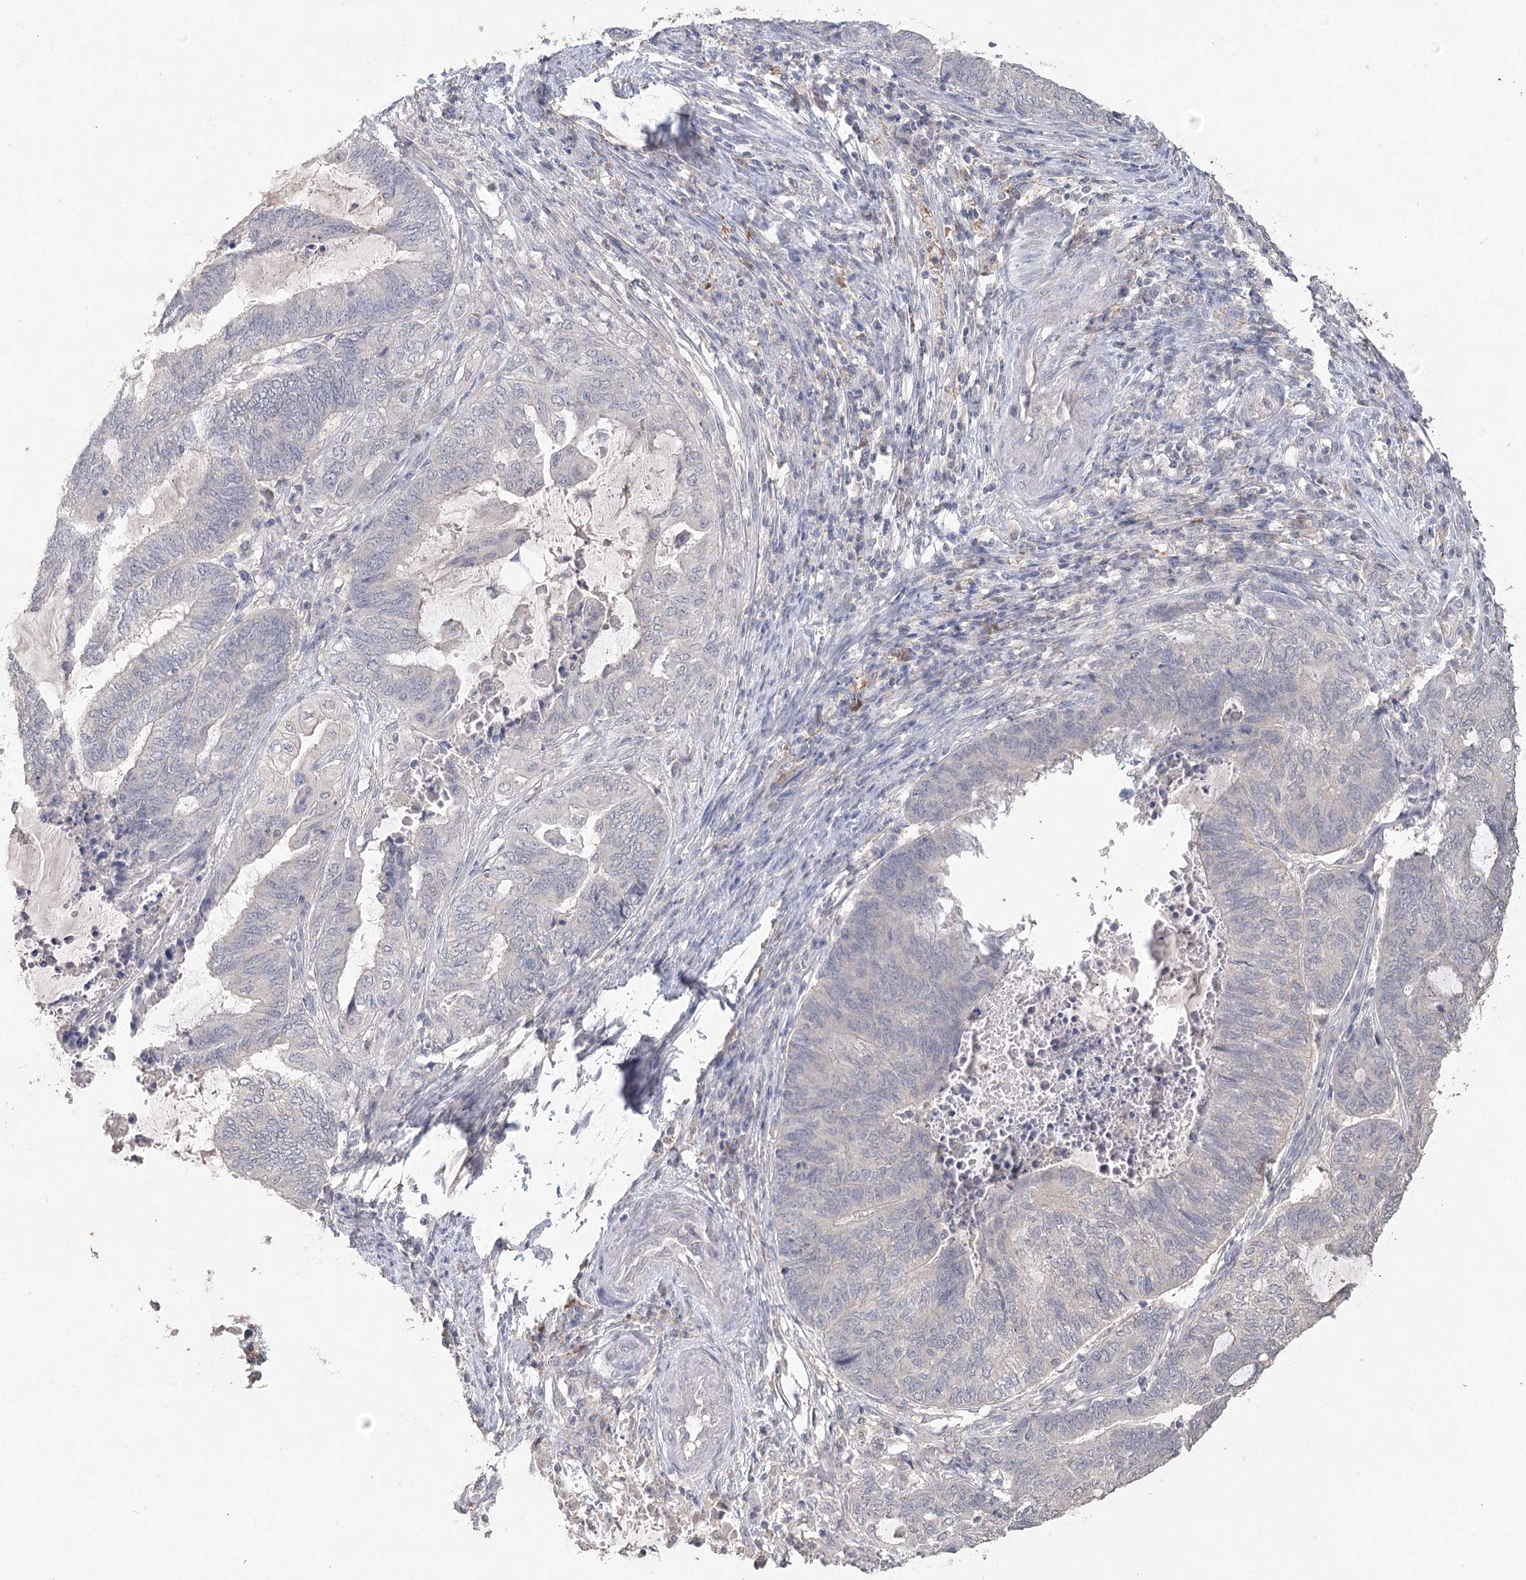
{"staining": {"intensity": "negative", "quantity": "none", "location": "none"}, "tissue": "endometrial cancer", "cell_type": "Tumor cells", "image_type": "cancer", "snomed": [{"axis": "morphology", "description": "Adenocarcinoma, NOS"}, {"axis": "topography", "description": "Uterus"}, {"axis": "topography", "description": "Endometrium"}], "caption": "Tumor cells are negative for brown protein staining in adenocarcinoma (endometrial).", "gene": "ARSI", "patient": {"sex": "female", "age": 70}}